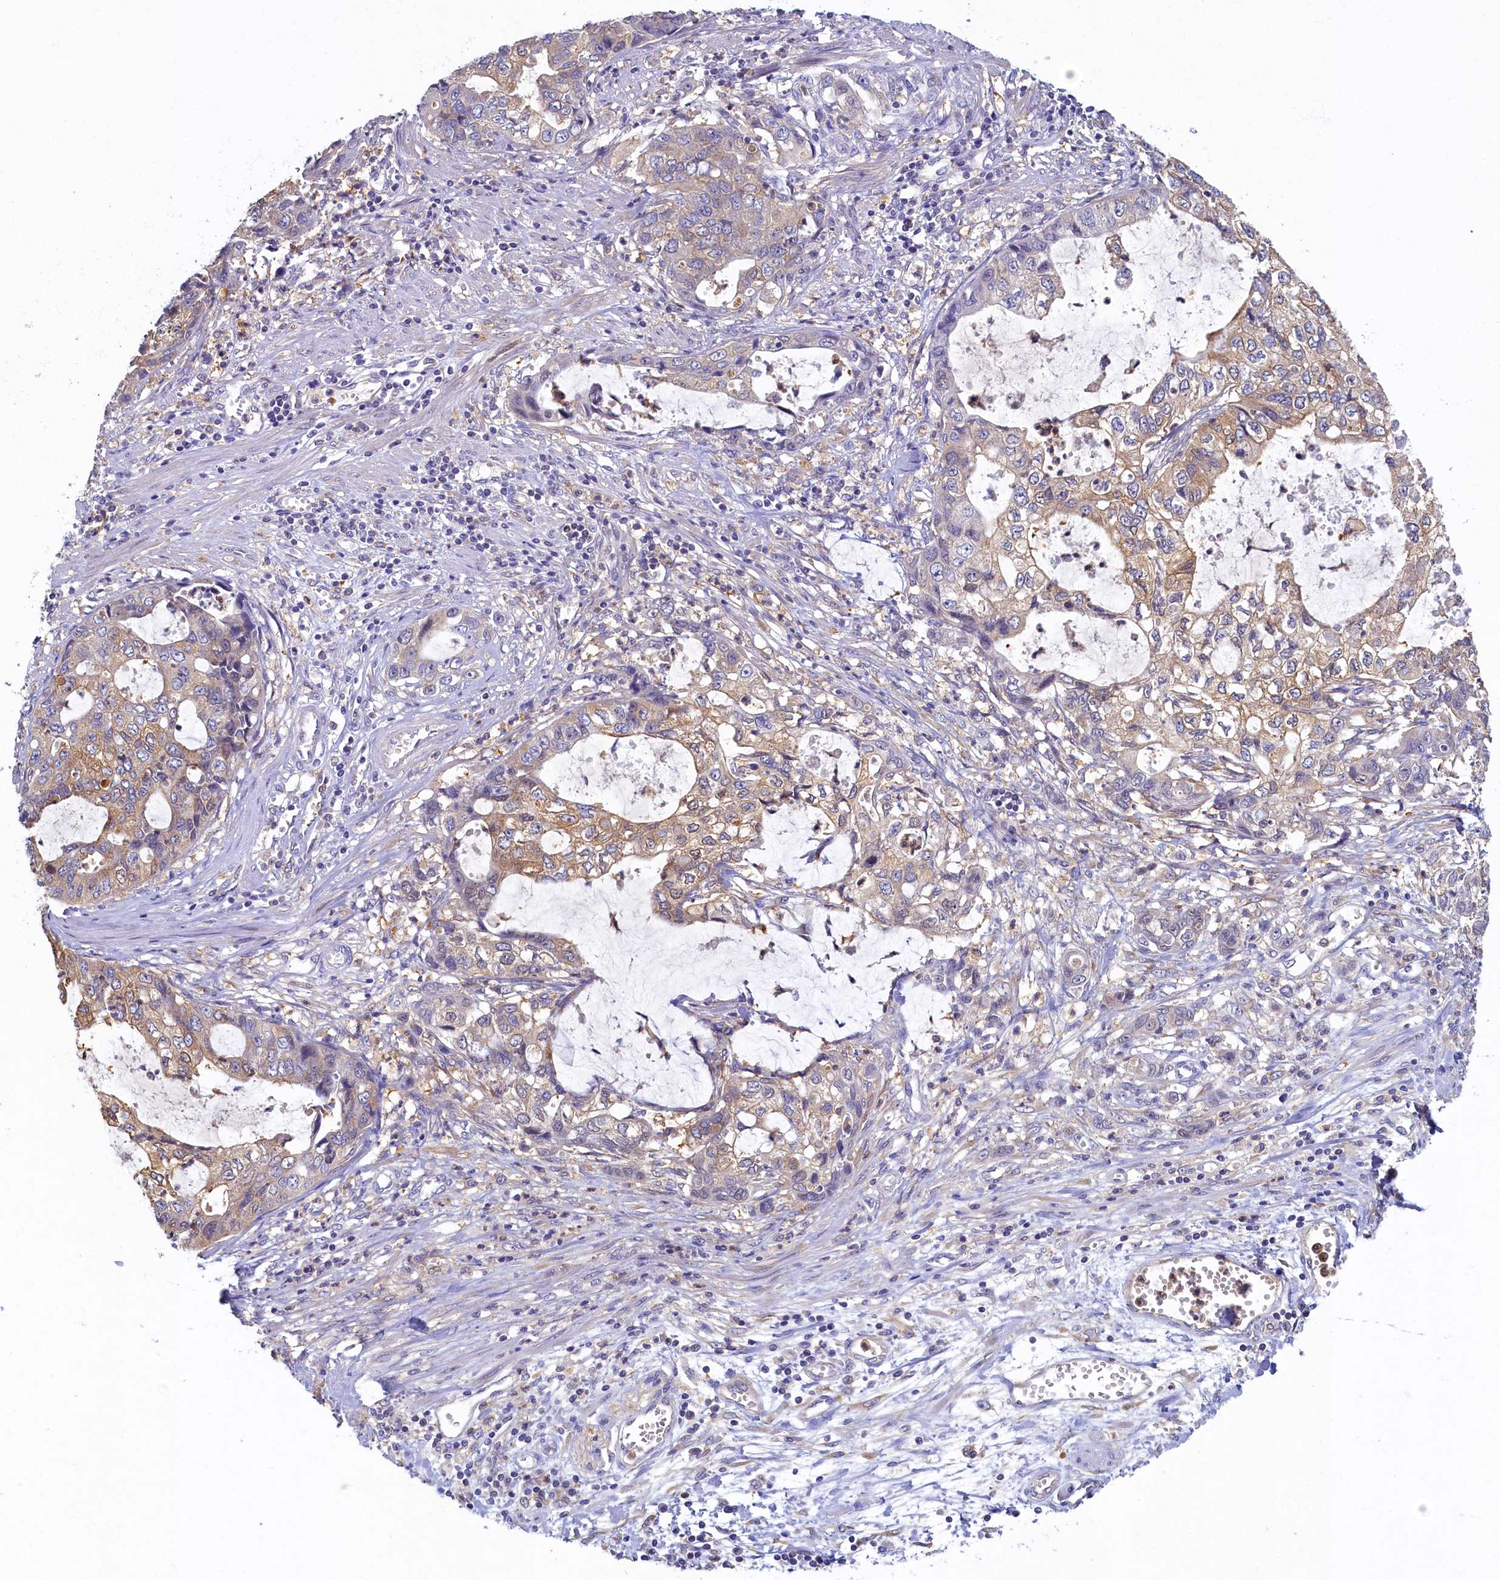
{"staining": {"intensity": "moderate", "quantity": "25%-75%", "location": "cytoplasmic/membranous"}, "tissue": "stomach cancer", "cell_type": "Tumor cells", "image_type": "cancer", "snomed": [{"axis": "morphology", "description": "Adenocarcinoma, NOS"}, {"axis": "topography", "description": "Stomach, upper"}], "caption": "Immunohistochemistry (DAB) staining of human stomach cancer displays moderate cytoplasmic/membranous protein expression in approximately 25%-75% of tumor cells.", "gene": "TIMM8B", "patient": {"sex": "female", "age": 52}}